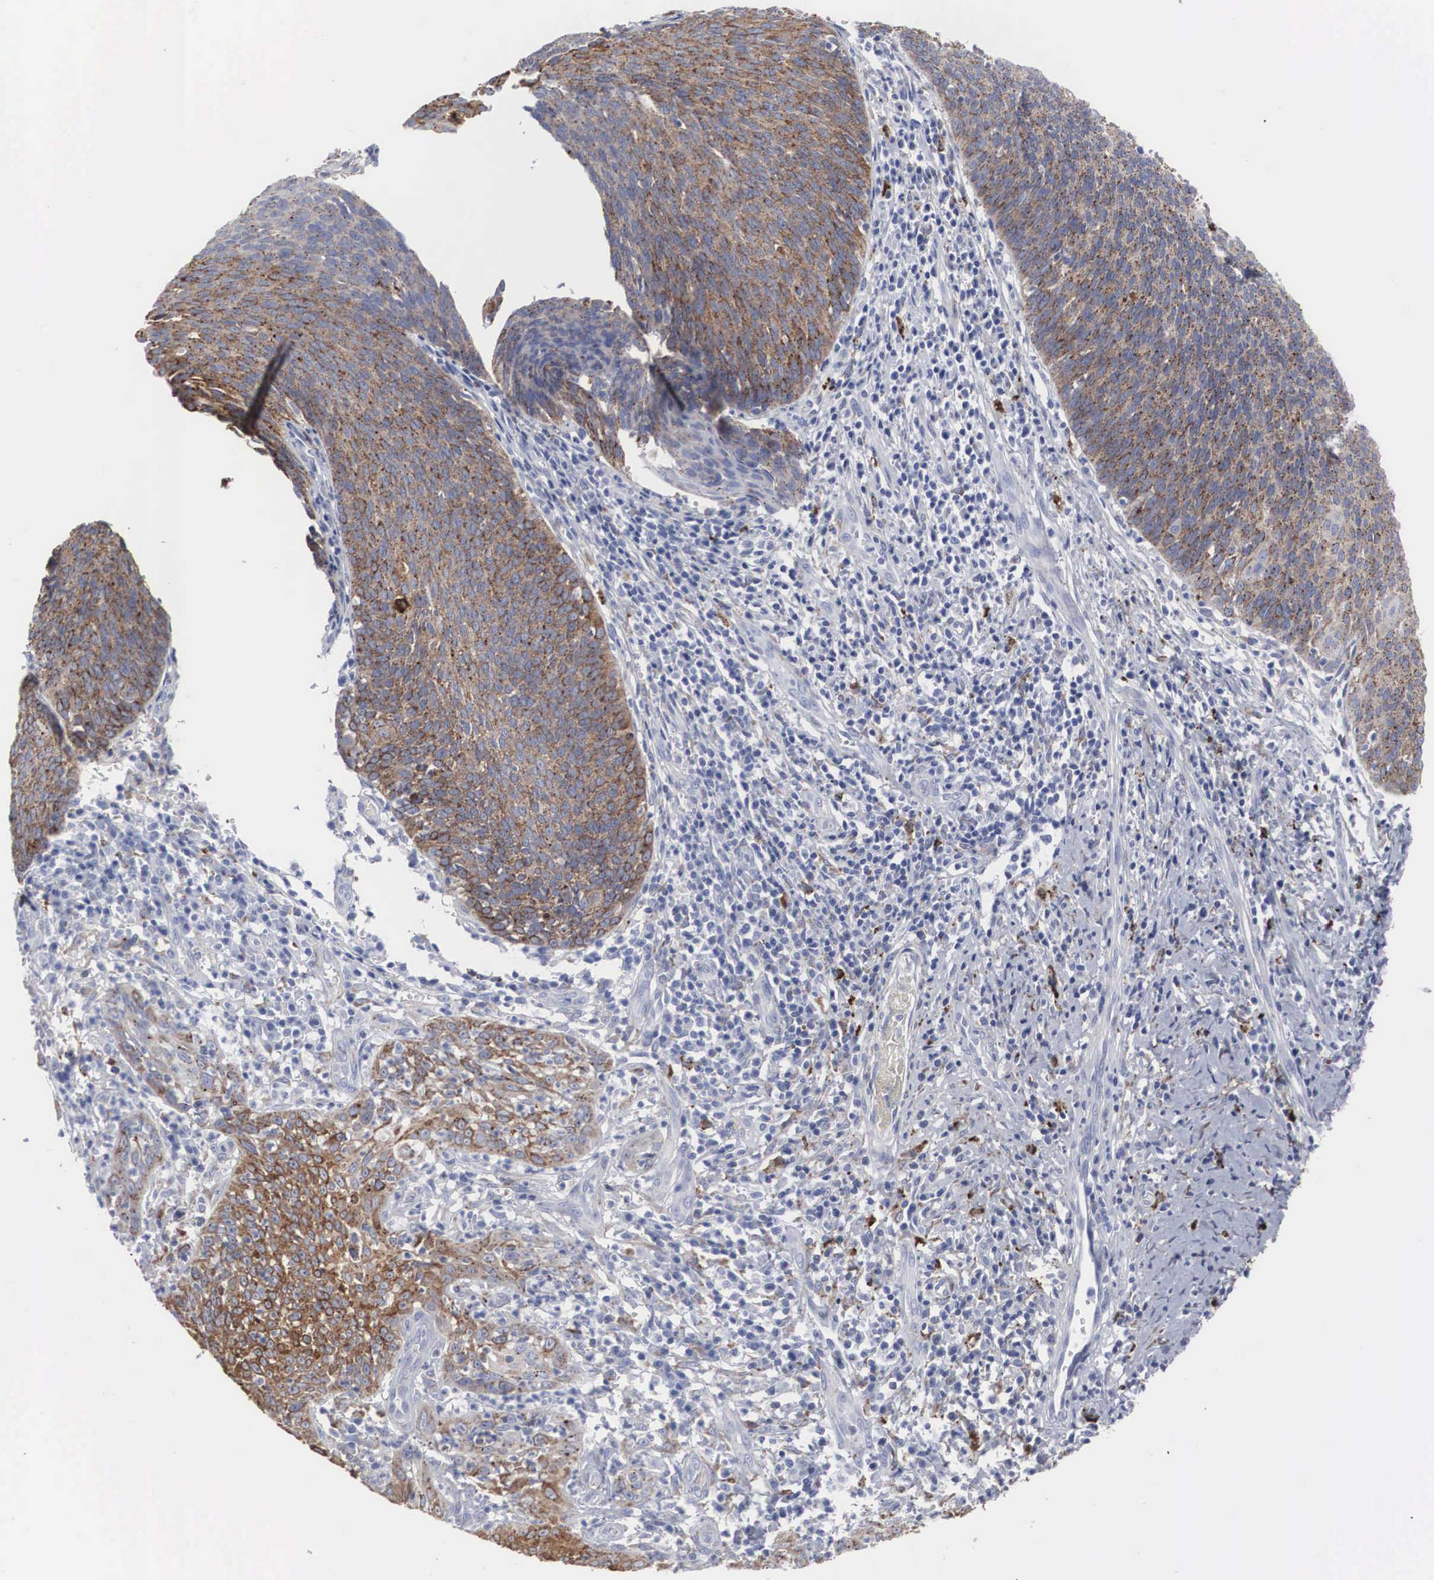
{"staining": {"intensity": "moderate", "quantity": ">75%", "location": "cytoplasmic/membranous"}, "tissue": "cervical cancer", "cell_type": "Tumor cells", "image_type": "cancer", "snomed": [{"axis": "morphology", "description": "Squamous cell carcinoma, NOS"}, {"axis": "topography", "description": "Cervix"}], "caption": "A brown stain highlights moderate cytoplasmic/membranous positivity of a protein in human cervical squamous cell carcinoma tumor cells.", "gene": "LGALS3BP", "patient": {"sex": "female", "age": 41}}